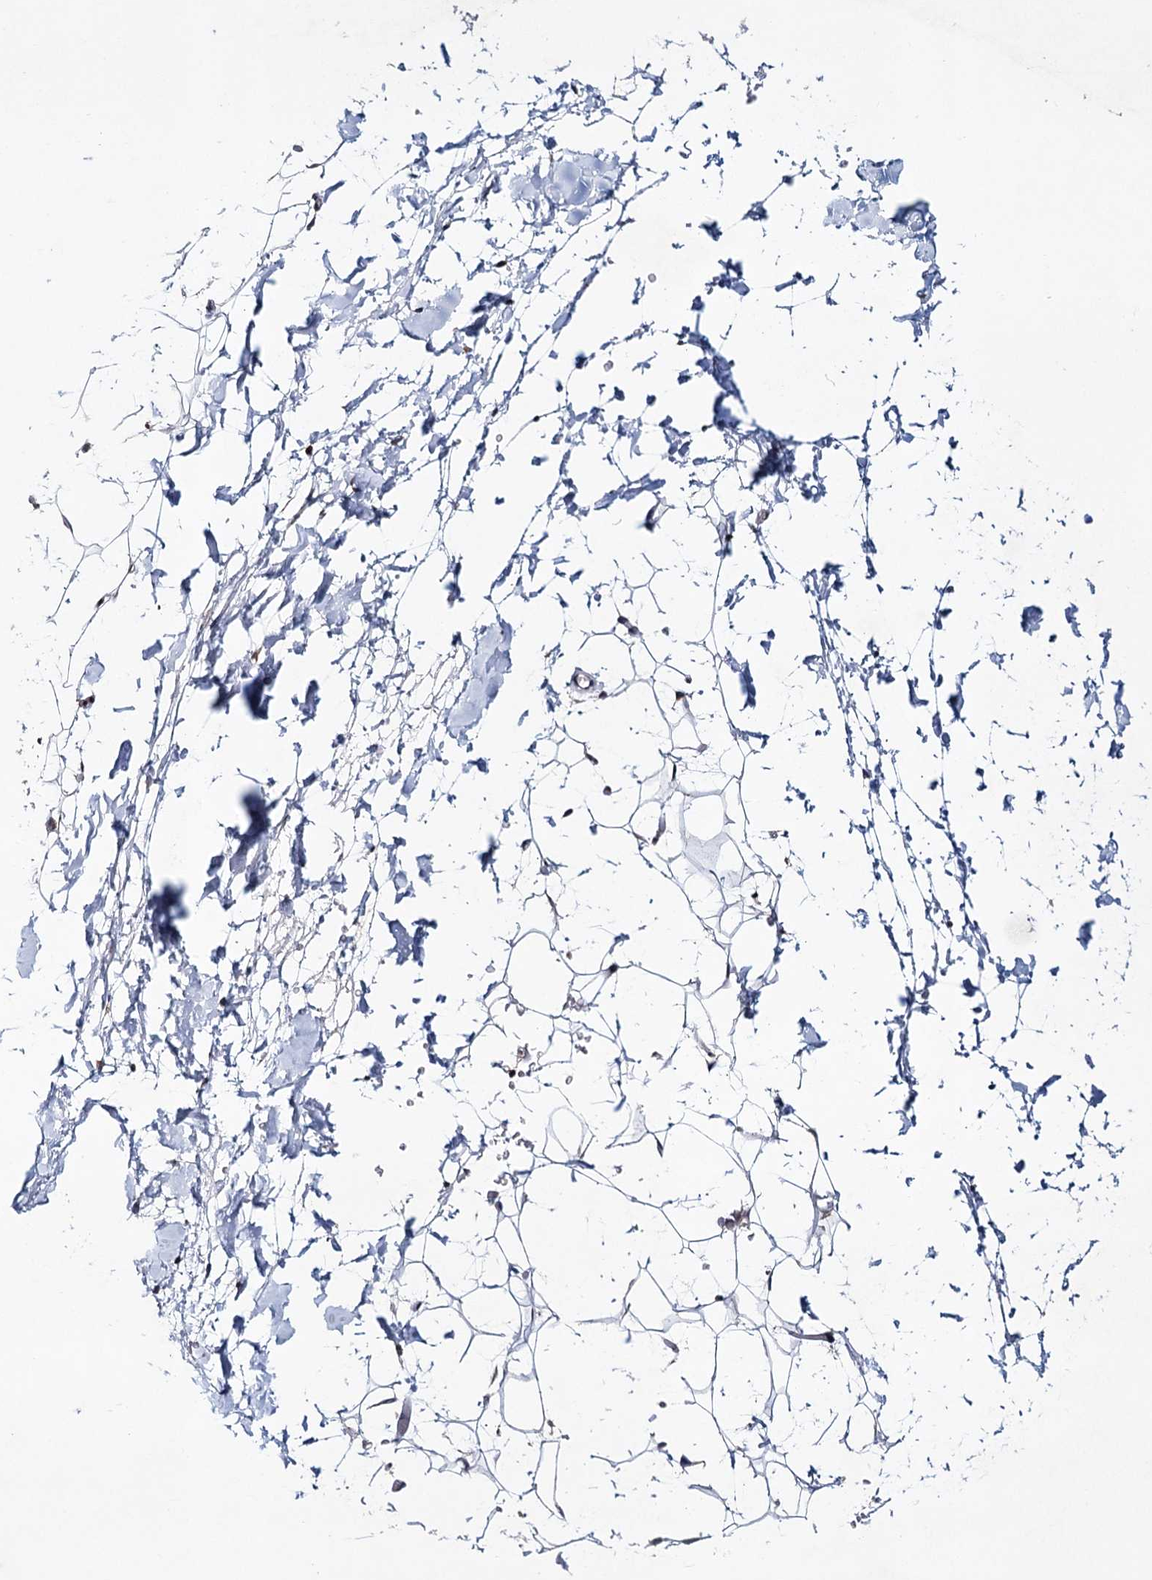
{"staining": {"intensity": "negative", "quantity": "none", "location": "none"}, "tissue": "adipose tissue", "cell_type": "Adipocytes", "image_type": "normal", "snomed": [{"axis": "morphology", "description": "Normal tissue, NOS"}, {"axis": "topography", "description": "Breast"}], "caption": "Protein analysis of benign adipose tissue demonstrates no significant expression in adipocytes. (DAB (3,3'-diaminobenzidine) immunohistochemistry (IHC) with hematoxylin counter stain).", "gene": "ICOS", "patient": {"sex": "female", "age": 26}}